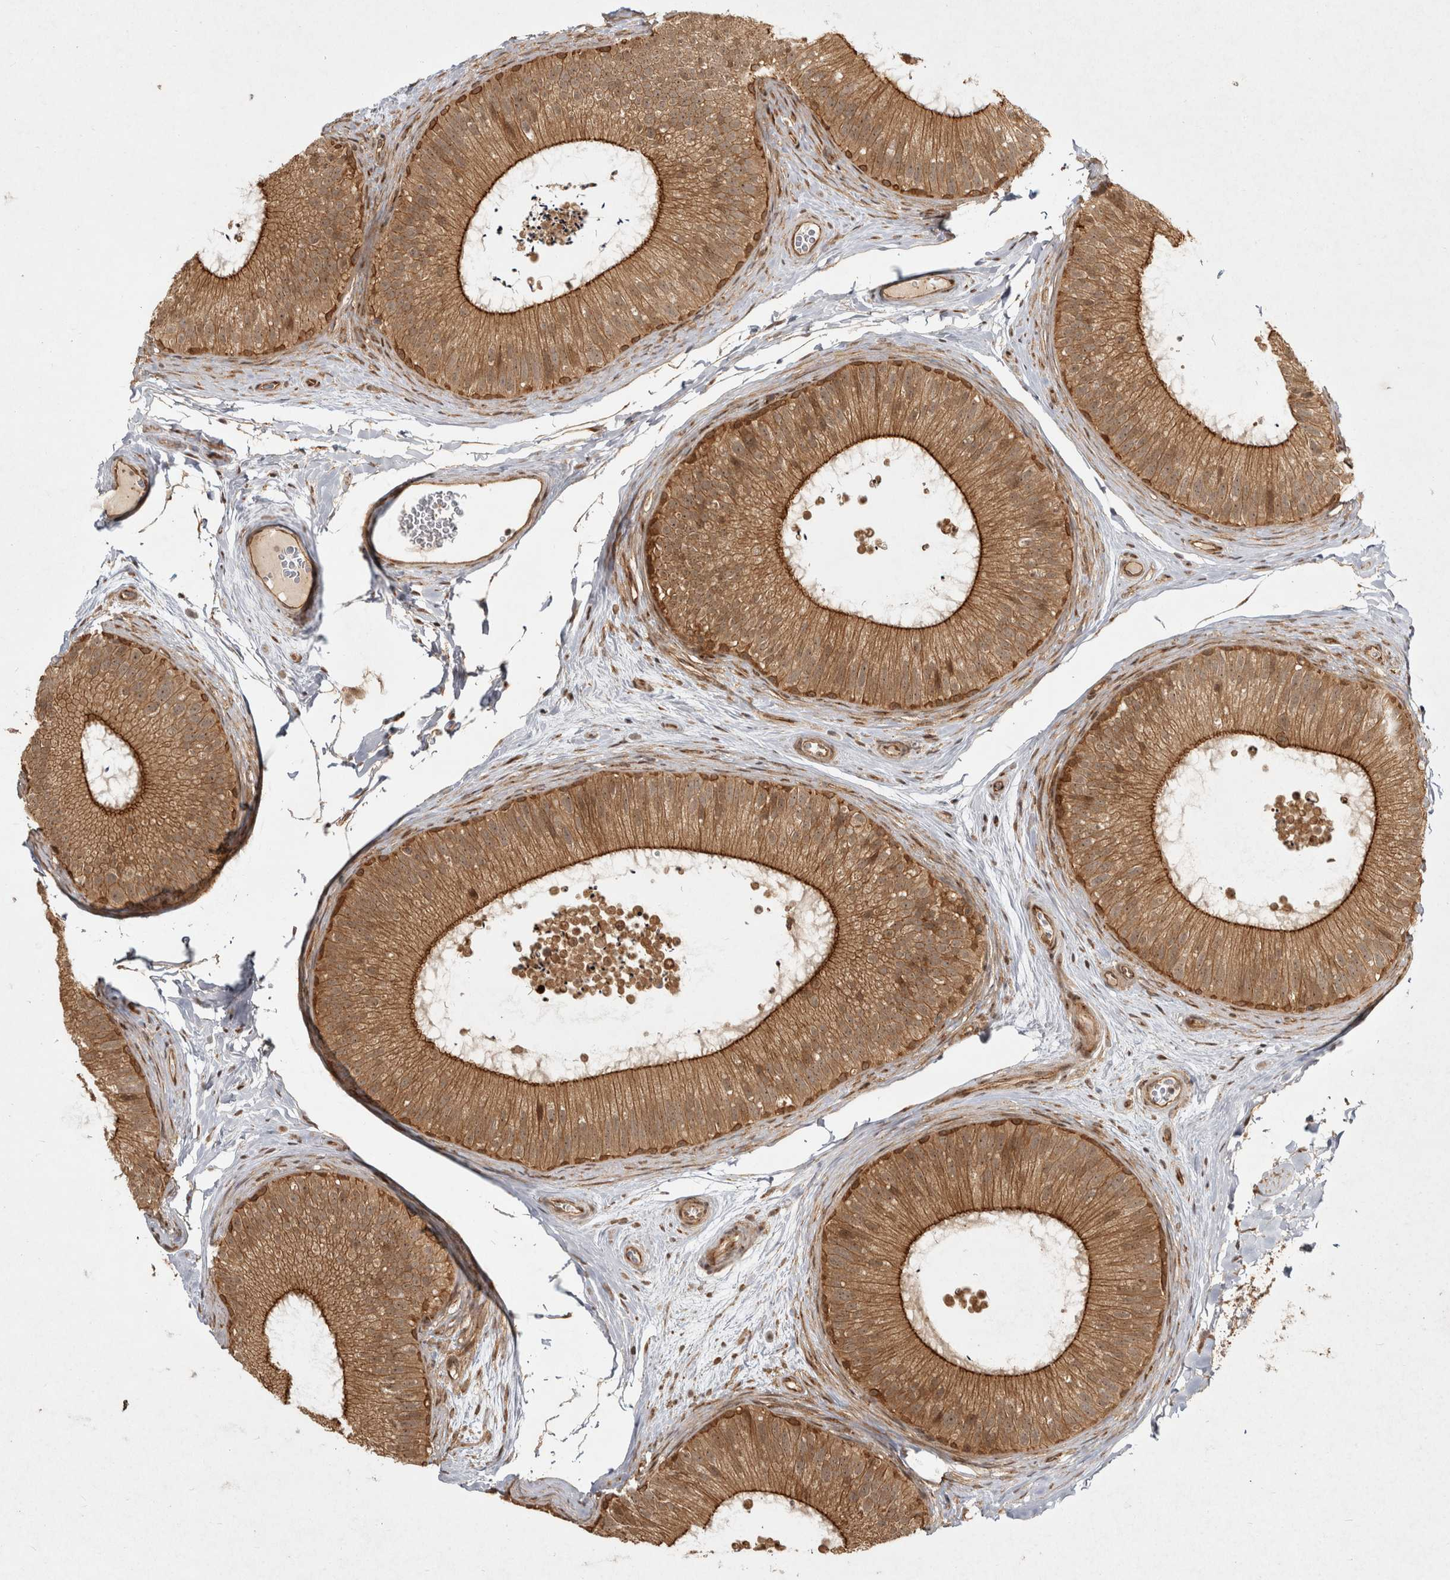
{"staining": {"intensity": "moderate", "quantity": ">75%", "location": "cytoplasmic/membranous"}, "tissue": "epididymis", "cell_type": "Glandular cells", "image_type": "normal", "snomed": [{"axis": "morphology", "description": "Normal tissue, NOS"}, {"axis": "topography", "description": "Epididymis"}], "caption": "Protein positivity by immunohistochemistry (IHC) demonstrates moderate cytoplasmic/membranous staining in about >75% of glandular cells in normal epididymis.", "gene": "CAMSAP2", "patient": {"sex": "male", "age": 45}}